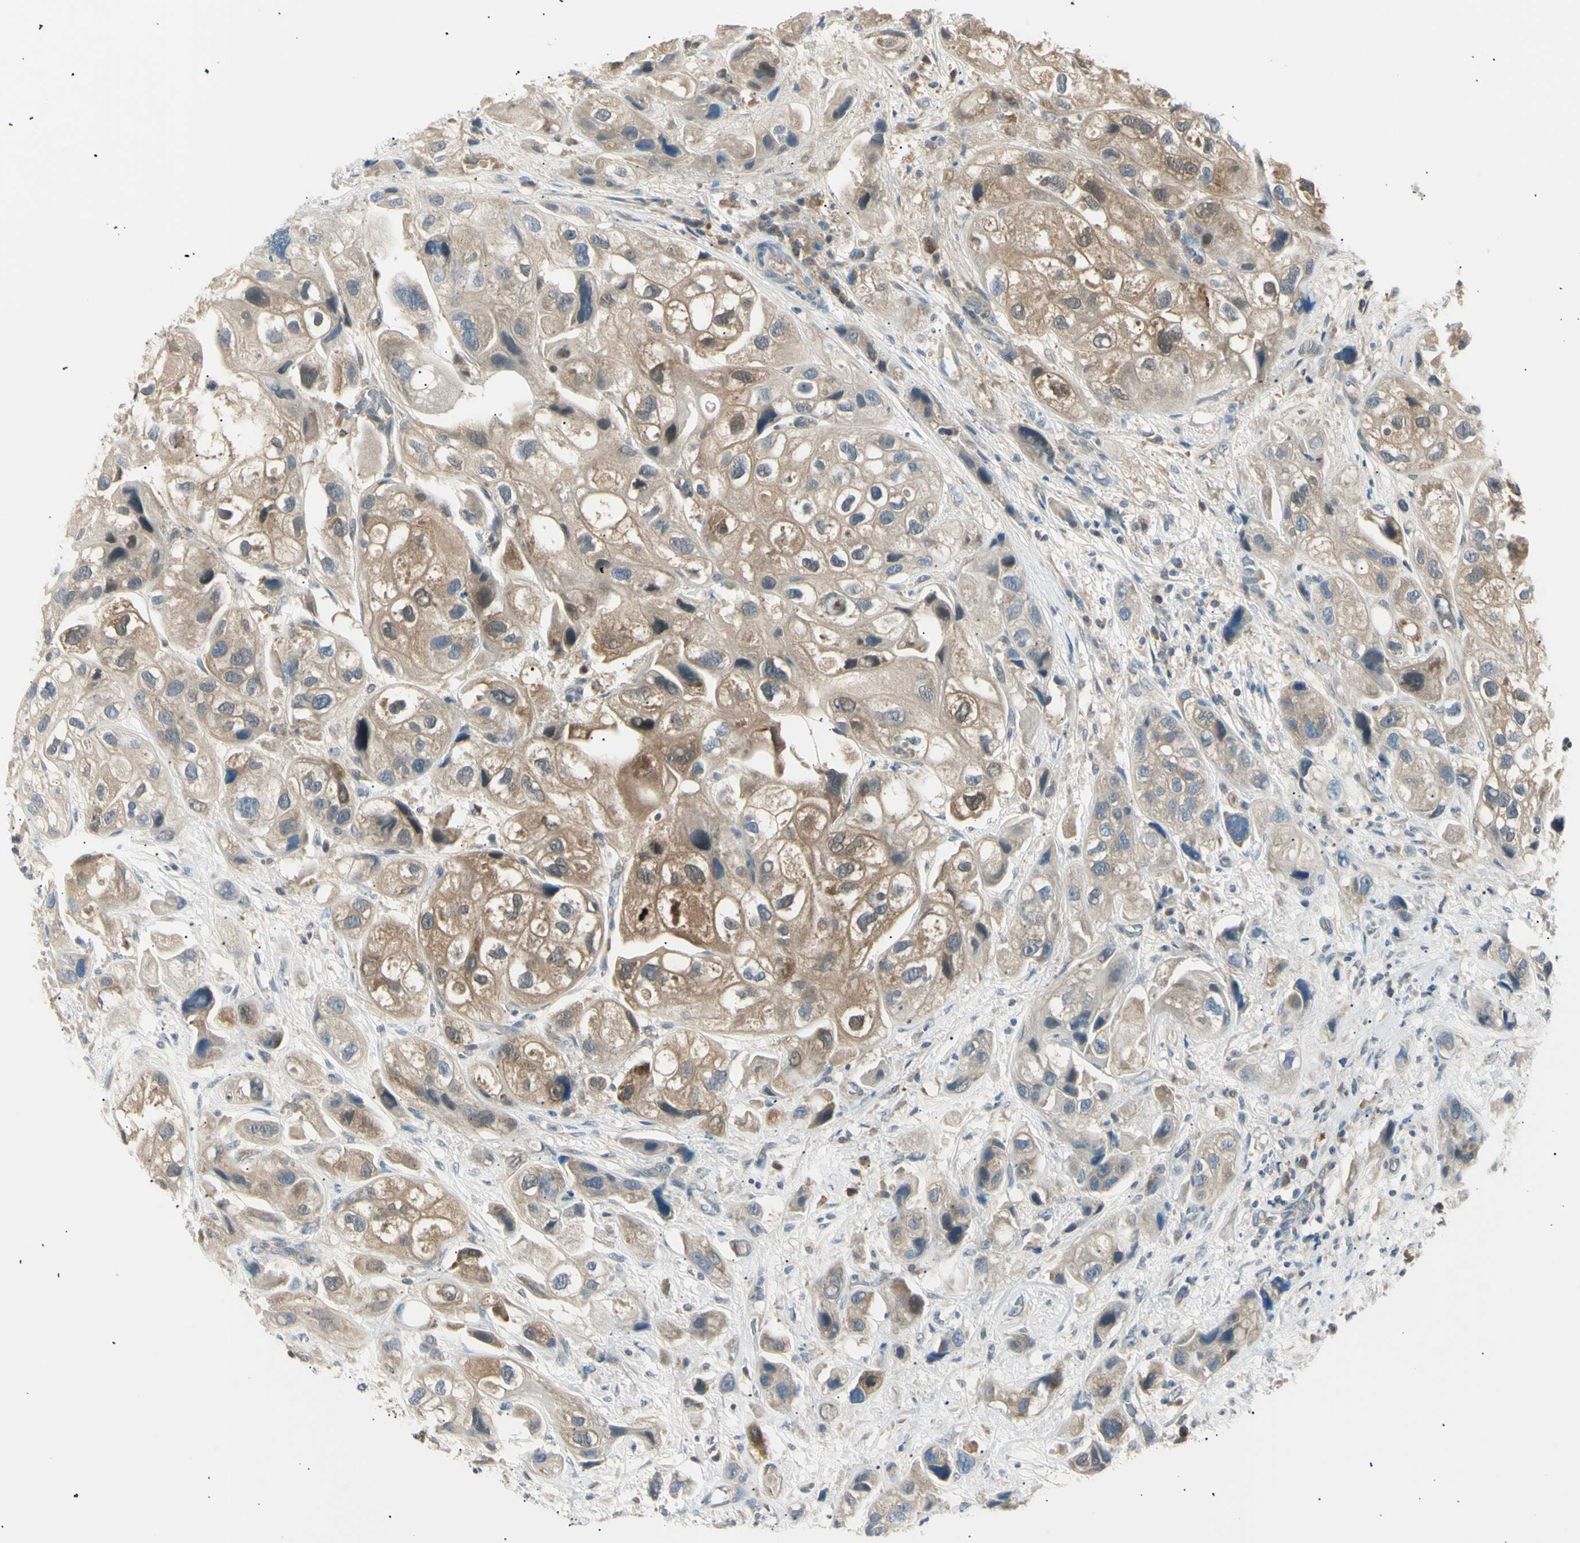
{"staining": {"intensity": "moderate", "quantity": ">75%", "location": "cytoplasmic/membranous"}, "tissue": "urothelial cancer", "cell_type": "Tumor cells", "image_type": "cancer", "snomed": [{"axis": "morphology", "description": "Urothelial carcinoma, High grade"}, {"axis": "topography", "description": "Urinary bladder"}], "caption": "Immunohistochemical staining of human urothelial cancer displays medium levels of moderate cytoplasmic/membranous protein expression in approximately >75% of tumor cells.", "gene": "LHPP", "patient": {"sex": "female", "age": 64}}